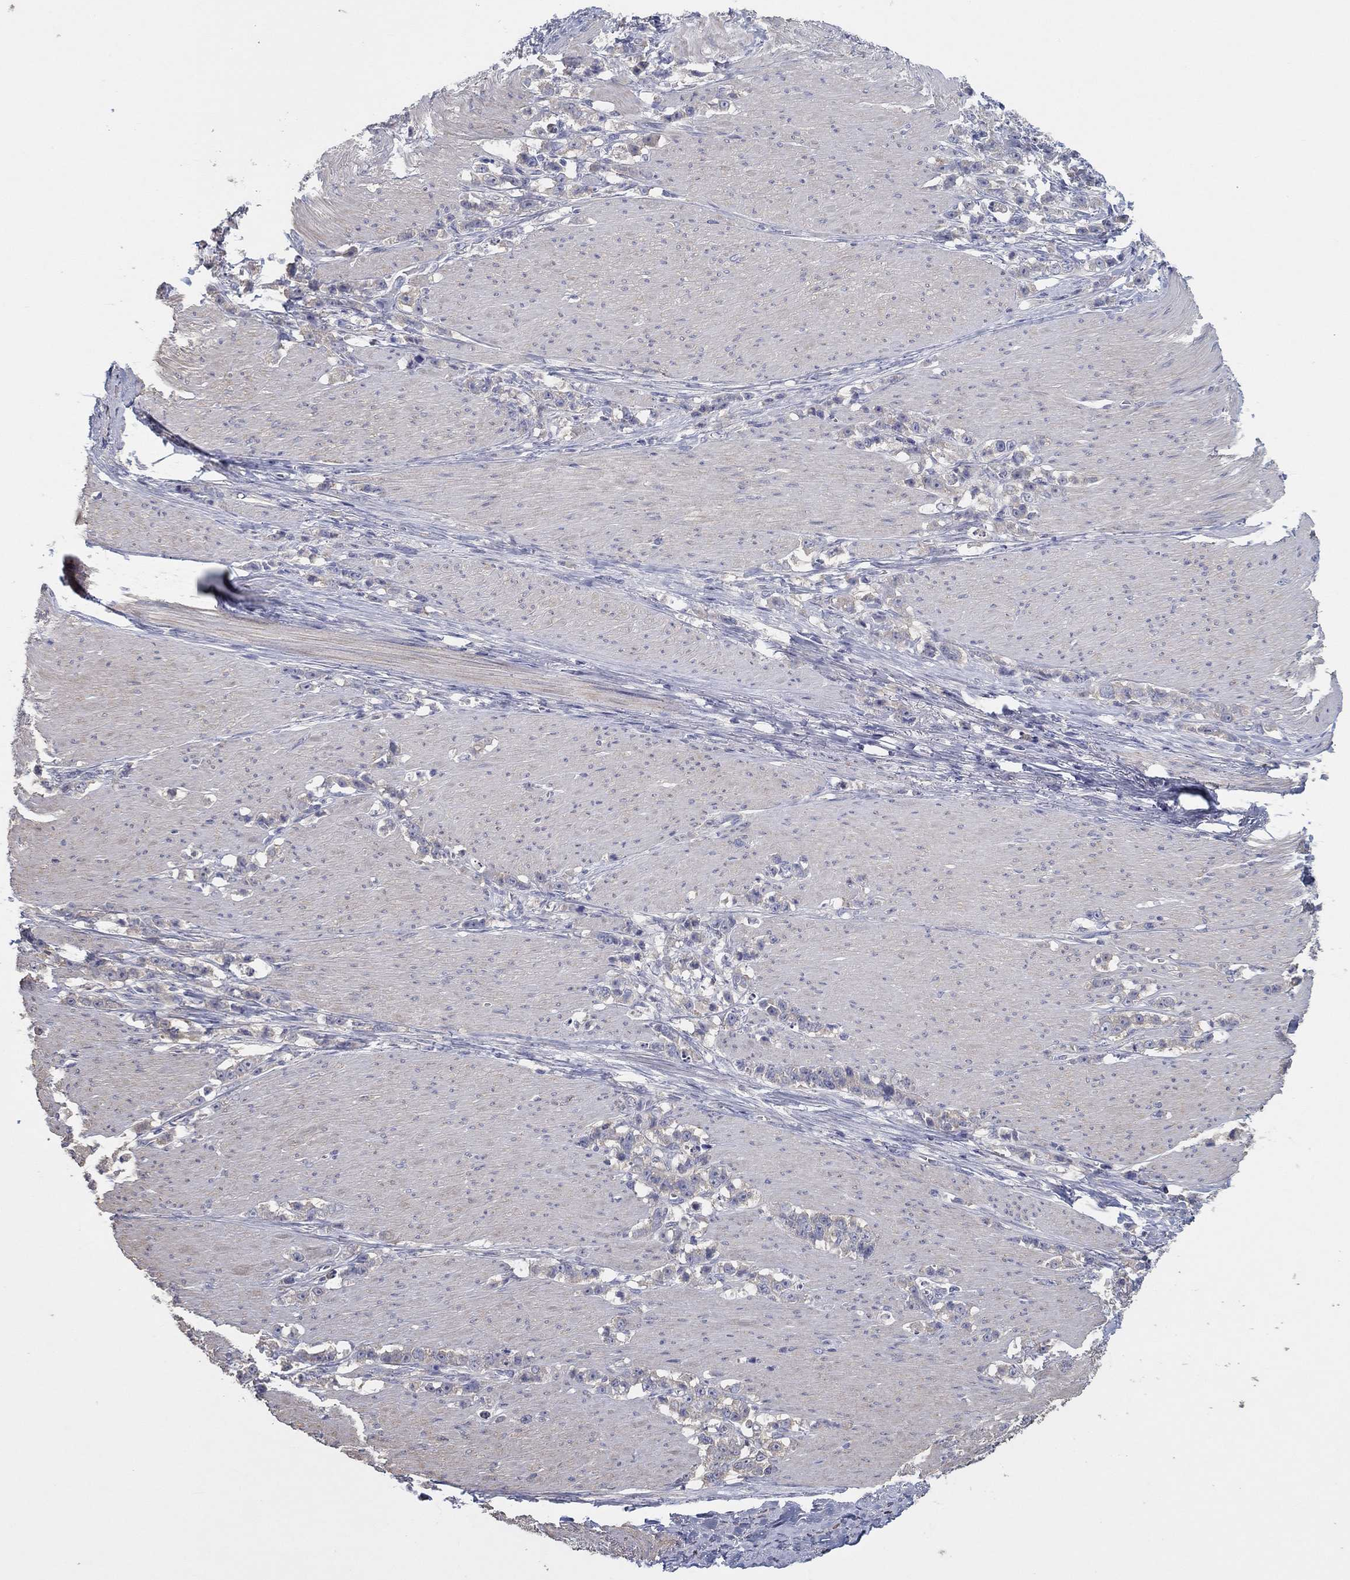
{"staining": {"intensity": "negative", "quantity": "none", "location": "none"}, "tissue": "stomach cancer", "cell_type": "Tumor cells", "image_type": "cancer", "snomed": [{"axis": "morphology", "description": "Adenocarcinoma, NOS"}, {"axis": "topography", "description": "Stomach, lower"}], "caption": "Human stomach cancer stained for a protein using immunohistochemistry (IHC) reveals no positivity in tumor cells.", "gene": "DOCK3", "patient": {"sex": "male", "age": 88}}